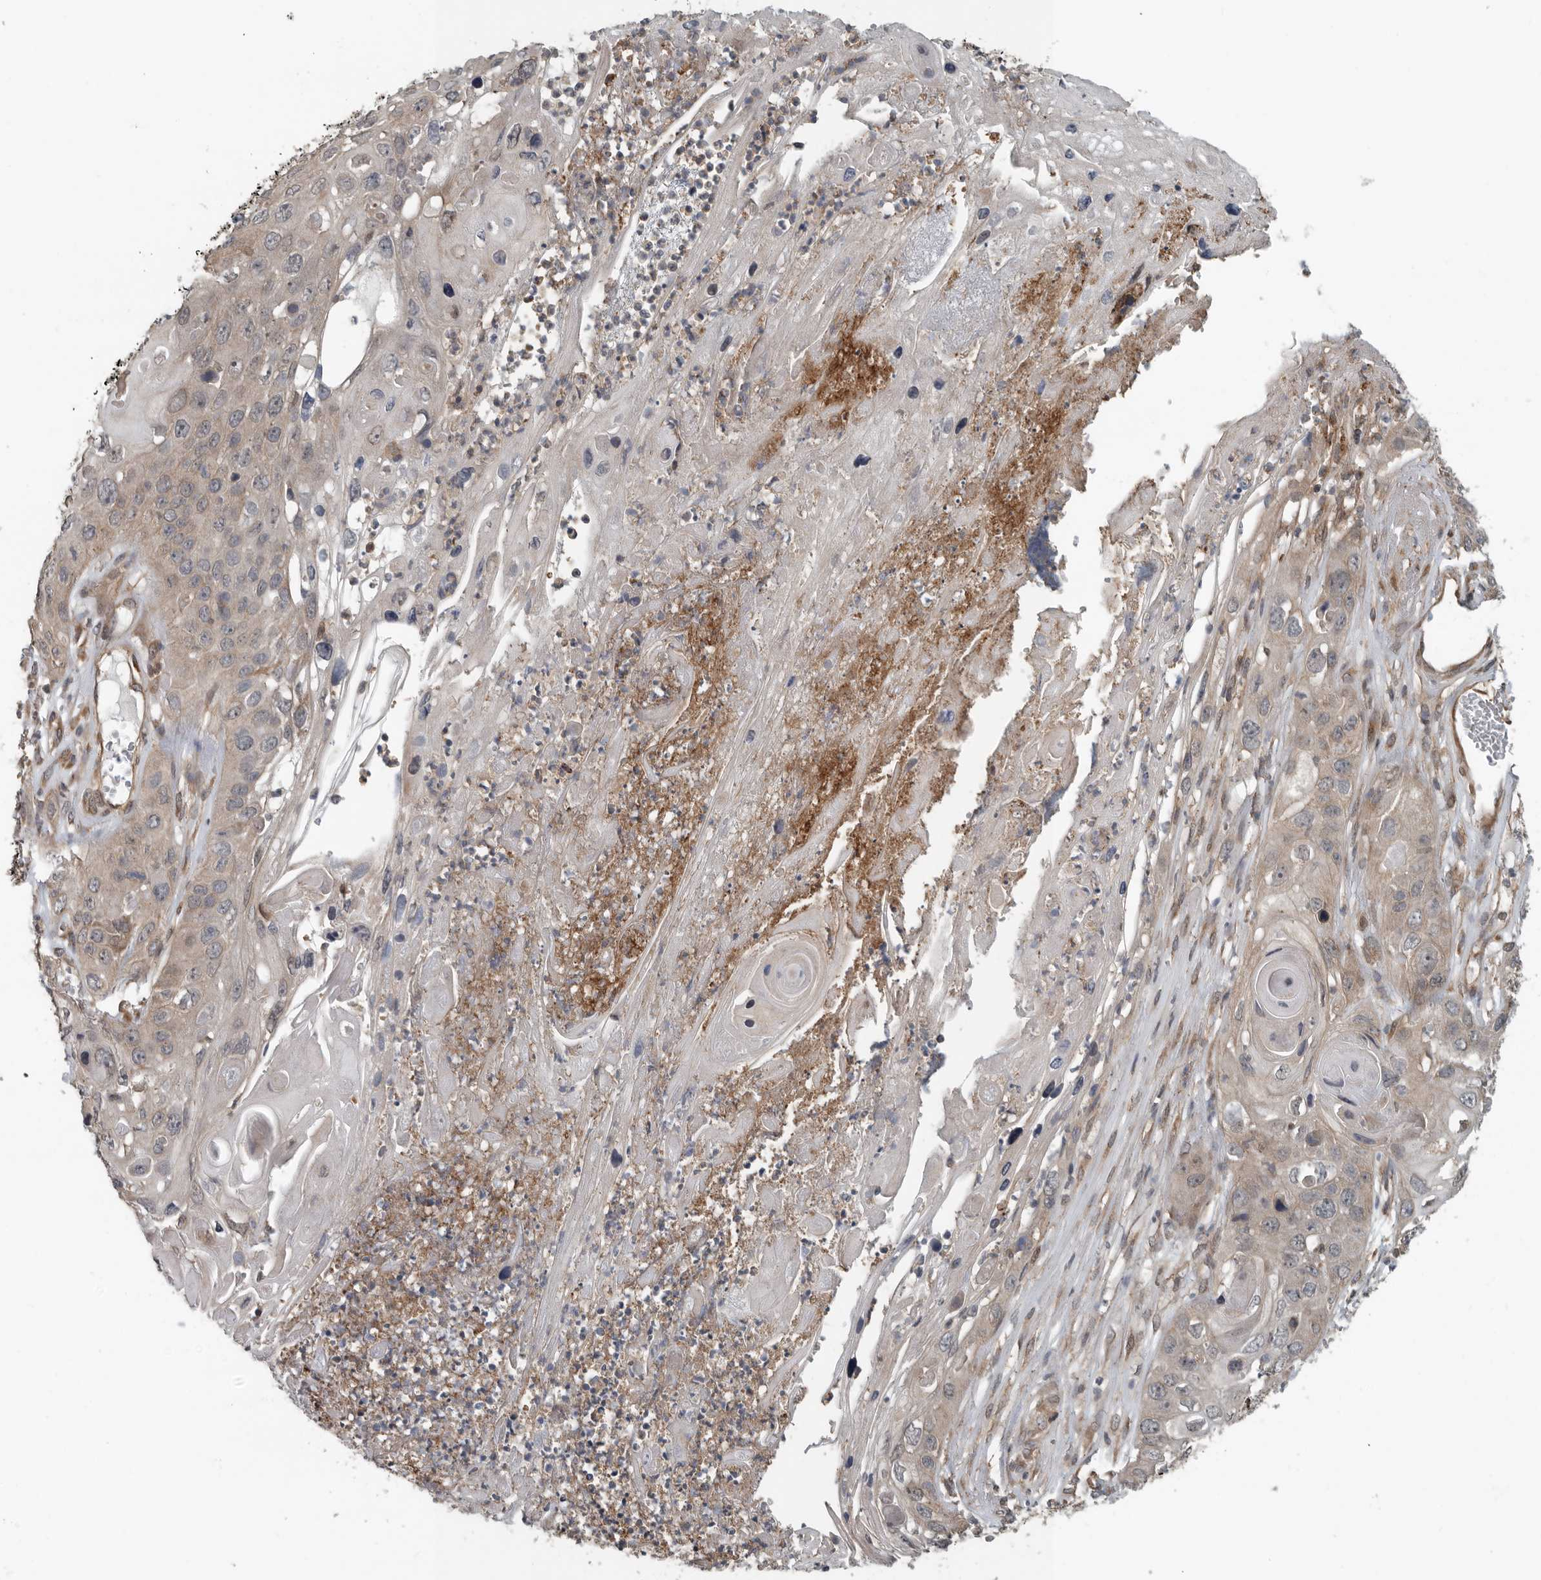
{"staining": {"intensity": "weak", "quantity": "25%-75%", "location": "cytoplasmic/membranous"}, "tissue": "skin cancer", "cell_type": "Tumor cells", "image_type": "cancer", "snomed": [{"axis": "morphology", "description": "Squamous cell carcinoma, NOS"}, {"axis": "topography", "description": "Skin"}], "caption": "Skin cancer (squamous cell carcinoma) stained for a protein demonstrates weak cytoplasmic/membranous positivity in tumor cells. The staining was performed using DAB to visualize the protein expression in brown, while the nuclei were stained in blue with hematoxylin (Magnification: 20x).", "gene": "AMFR", "patient": {"sex": "male", "age": 55}}